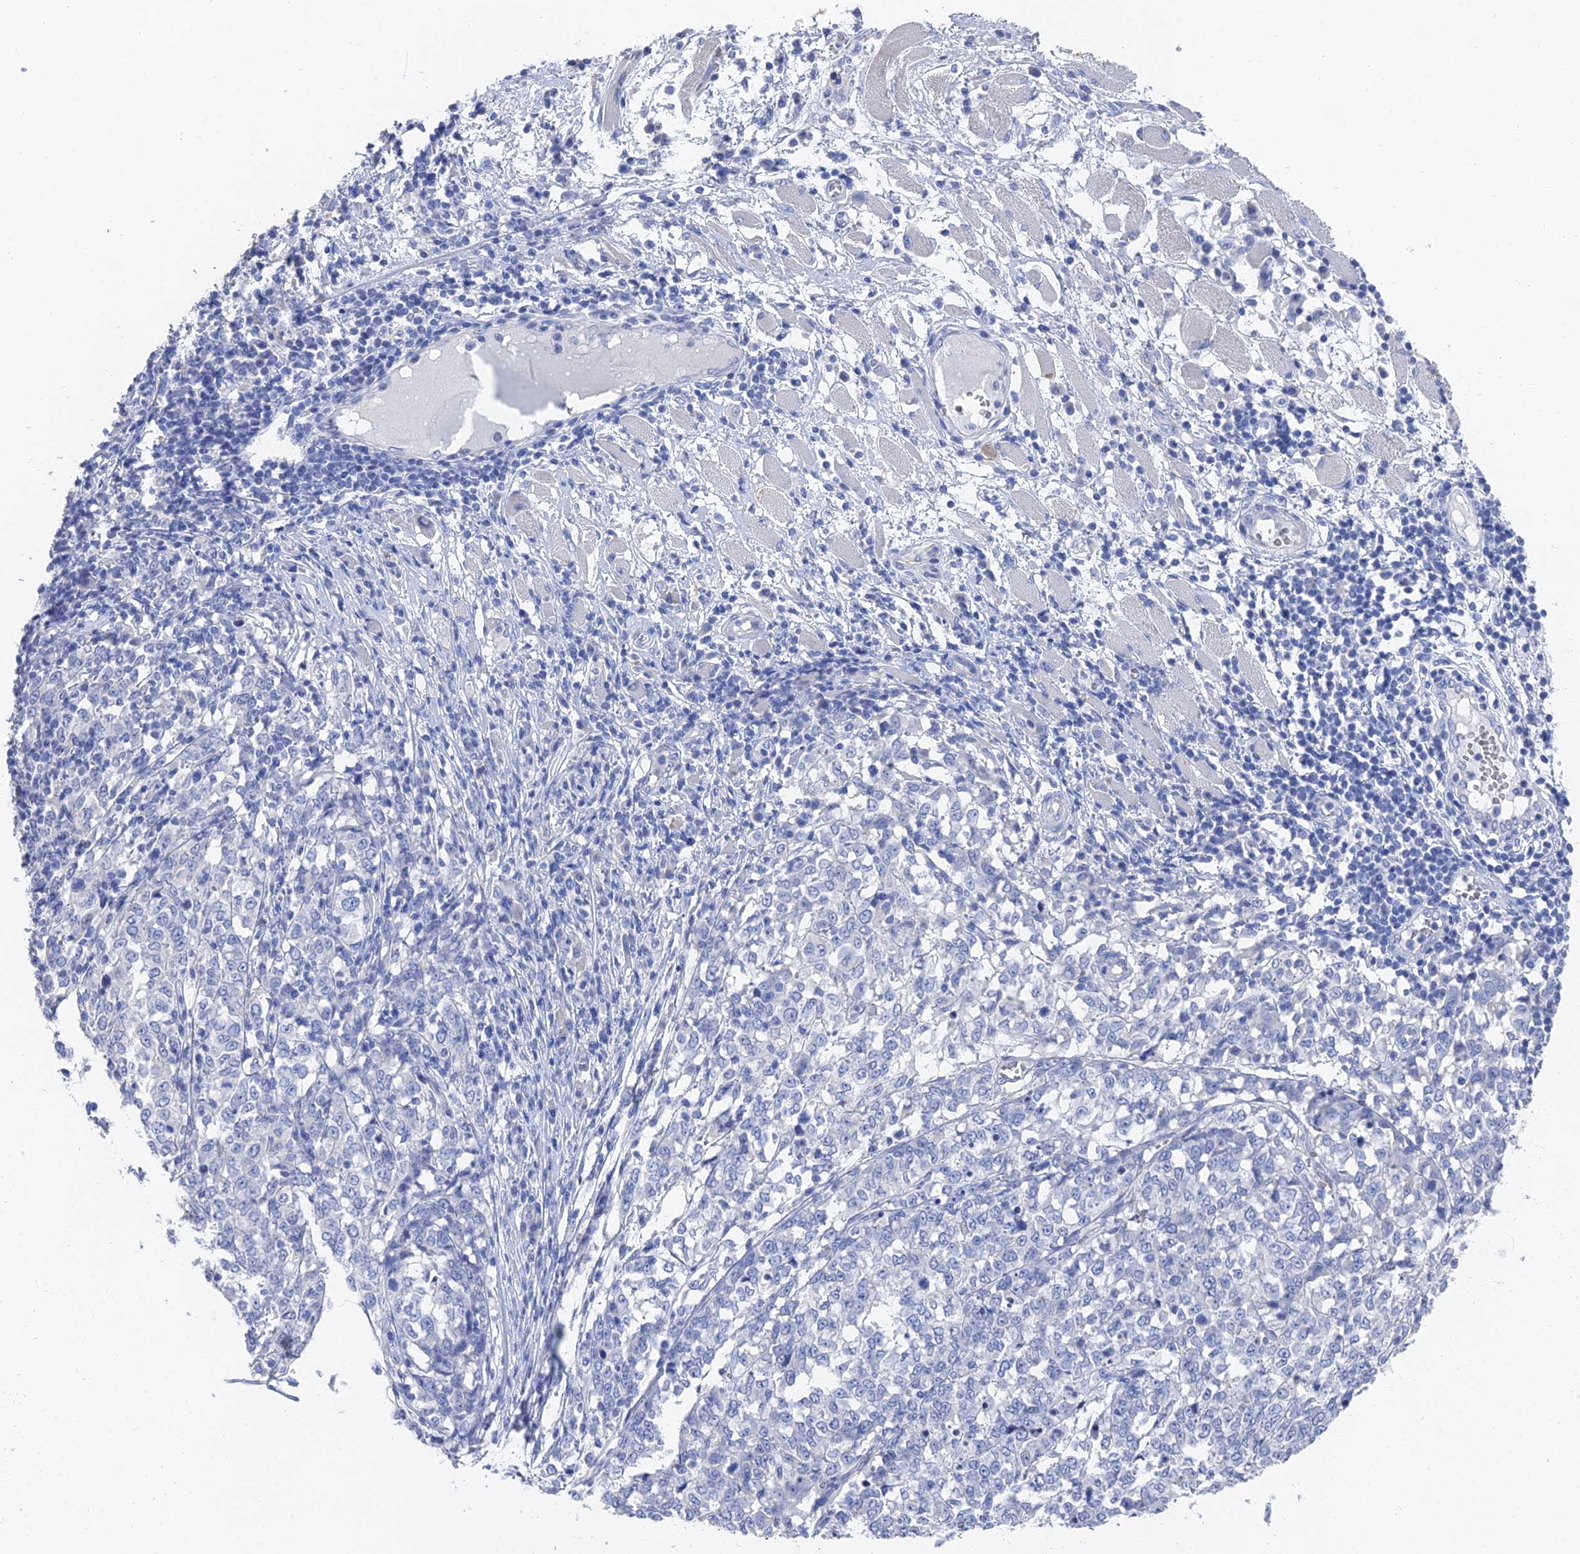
{"staining": {"intensity": "negative", "quantity": "none", "location": "none"}, "tissue": "melanoma", "cell_type": "Tumor cells", "image_type": "cancer", "snomed": [{"axis": "morphology", "description": "Malignant melanoma, NOS"}, {"axis": "topography", "description": "Skin"}], "caption": "IHC photomicrograph of melanoma stained for a protein (brown), which exhibits no positivity in tumor cells.", "gene": "GFAP", "patient": {"sex": "female", "age": 72}}